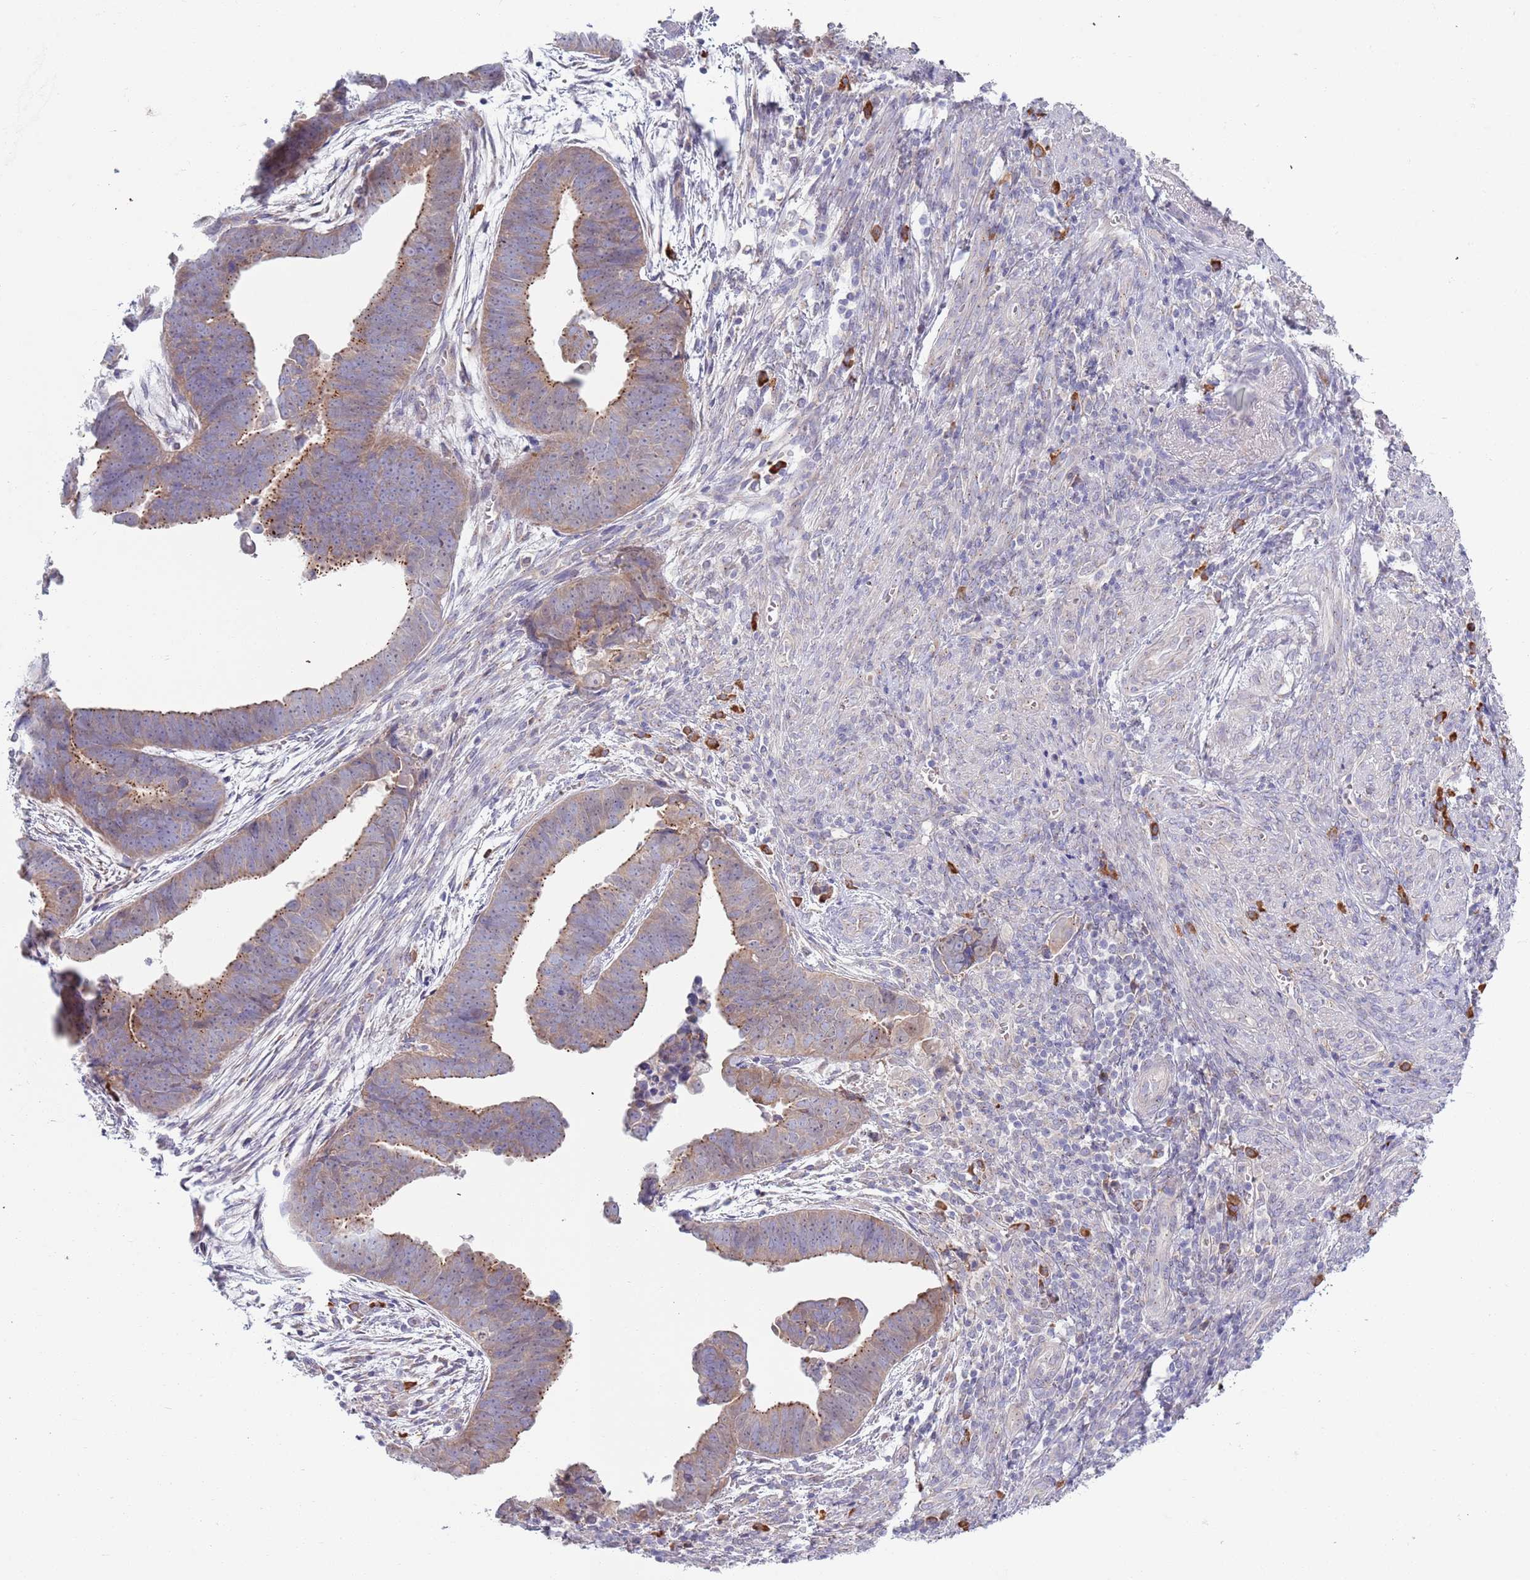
{"staining": {"intensity": "weak", "quantity": ">75%", "location": "cytoplasmic/membranous"}, "tissue": "endometrial cancer", "cell_type": "Tumor cells", "image_type": "cancer", "snomed": [{"axis": "morphology", "description": "Adenocarcinoma, NOS"}, {"axis": "topography", "description": "Endometrium"}], "caption": "A histopathology image showing weak cytoplasmic/membranous positivity in about >75% of tumor cells in endometrial cancer, as visualized by brown immunohistochemical staining.", "gene": "LTB", "patient": {"sex": "female", "age": 75}}